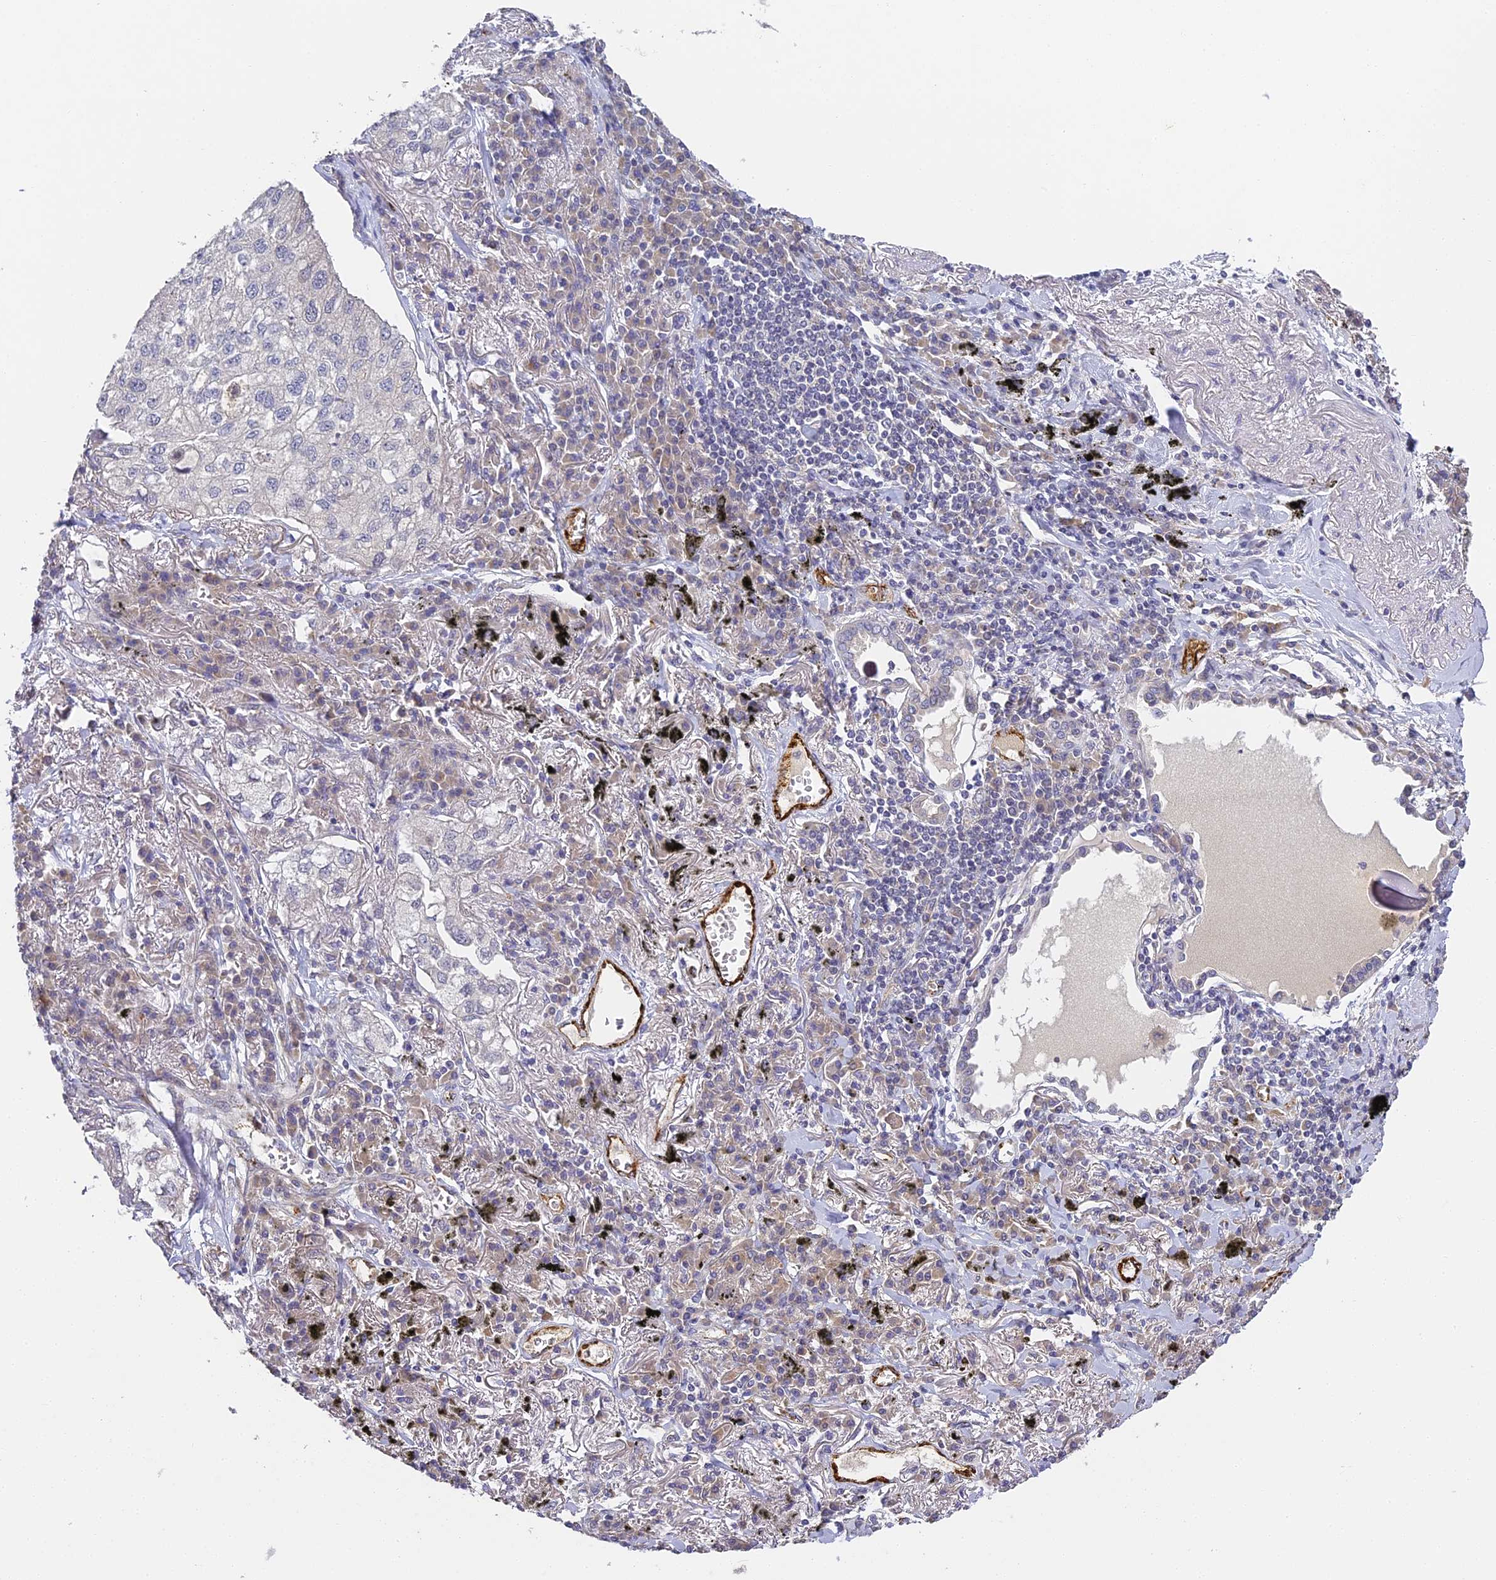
{"staining": {"intensity": "negative", "quantity": "none", "location": "none"}, "tissue": "lung cancer", "cell_type": "Tumor cells", "image_type": "cancer", "snomed": [{"axis": "morphology", "description": "Adenocarcinoma, NOS"}, {"axis": "topography", "description": "Lung"}], "caption": "IHC of lung cancer displays no staining in tumor cells. (DAB (3,3'-diaminobenzidine) immunohistochemistry (IHC) visualized using brightfield microscopy, high magnification).", "gene": "DNAAF10", "patient": {"sex": "male", "age": 65}}